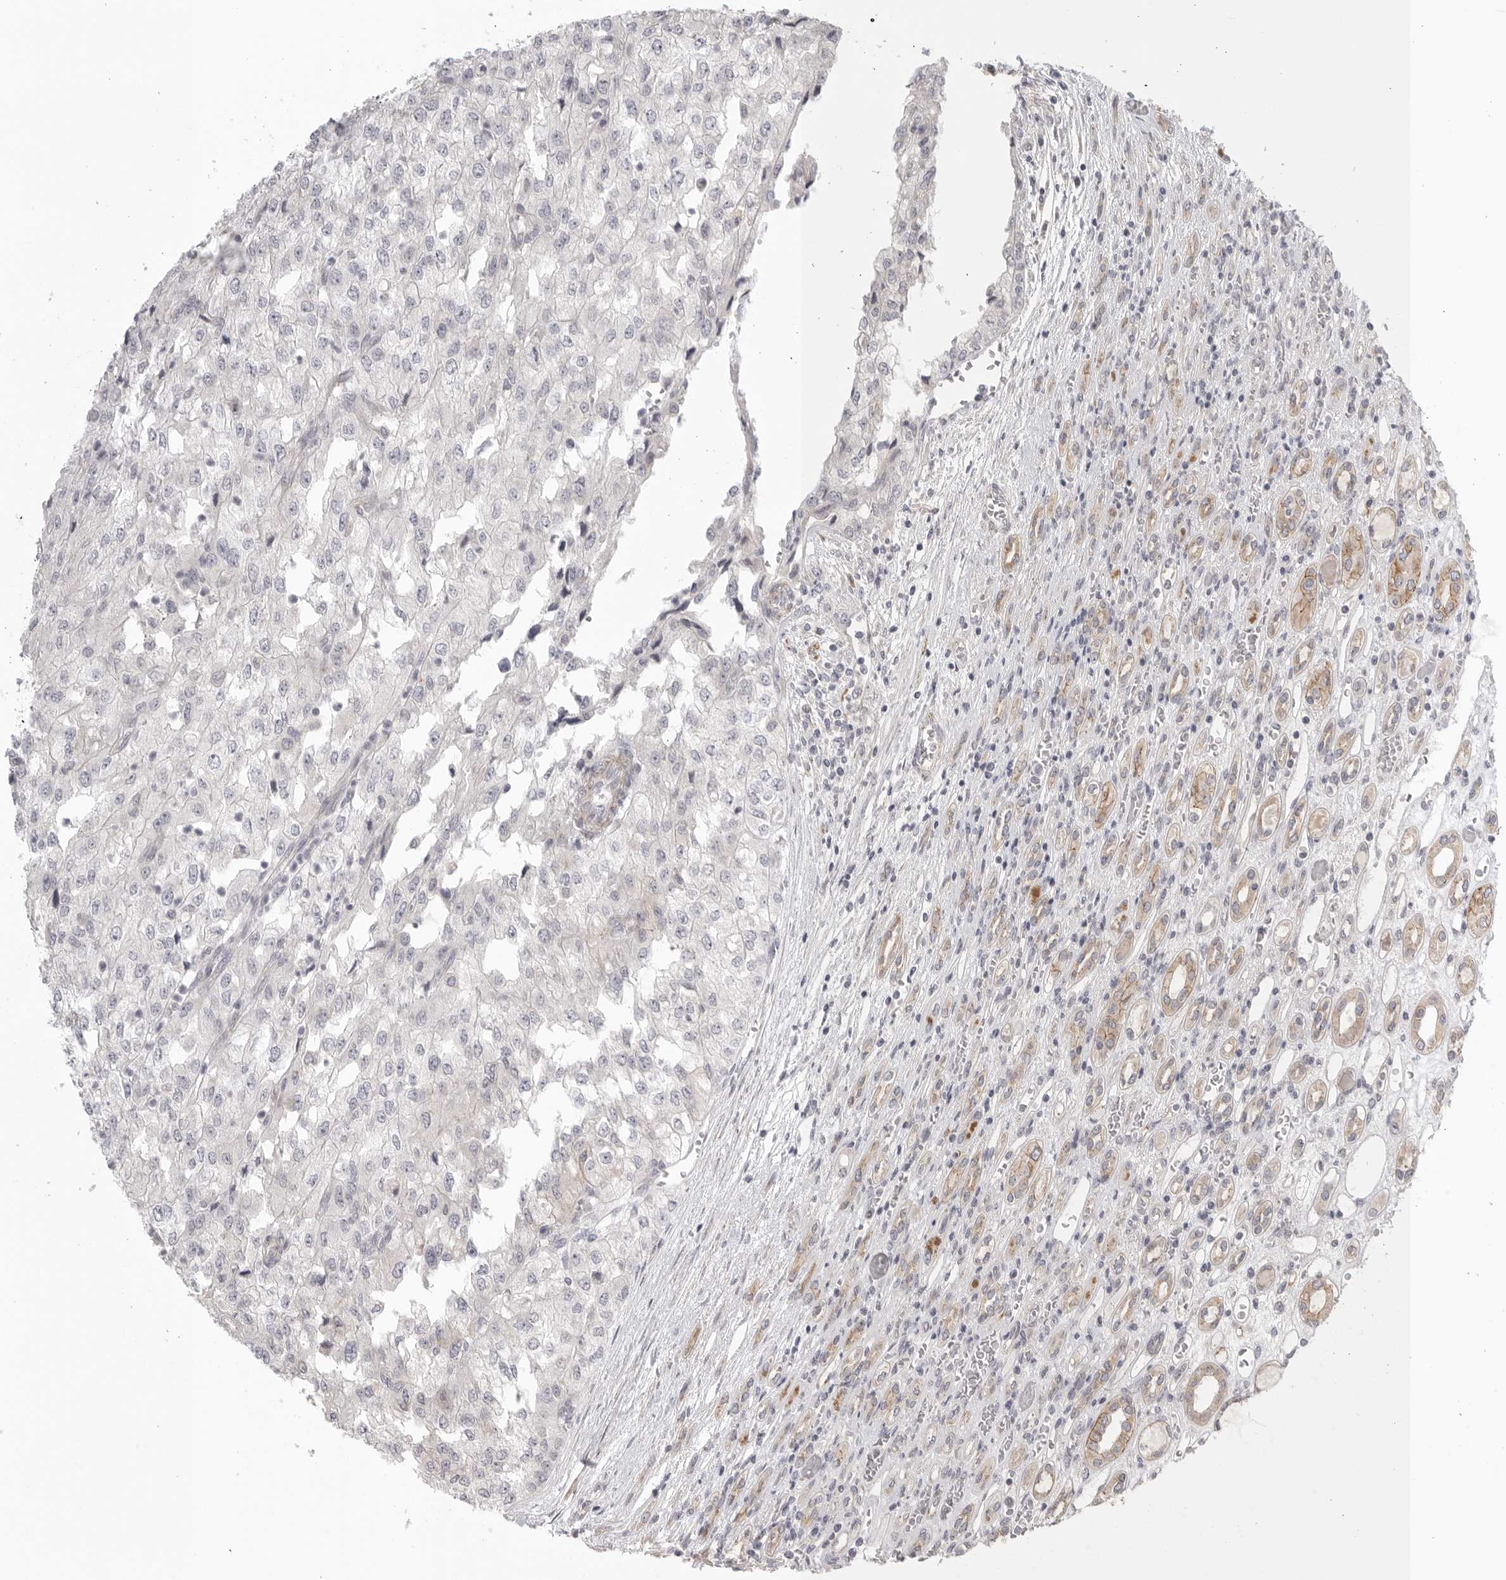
{"staining": {"intensity": "negative", "quantity": "none", "location": "none"}, "tissue": "renal cancer", "cell_type": "Tumor cells", "image_type": "cancer", "snomed": [{"axis": "morphology", "description": "Adenocarcinoma, NOS"}, {"axis": "topography", "description": "Kidney"}], "caption": "Renal adenocarcinoma stained for a protein using immunohistochemistry reveals no expression tumor cells.", "gene": "STAB2", "patient": {"sex": "female", "age": 54}}